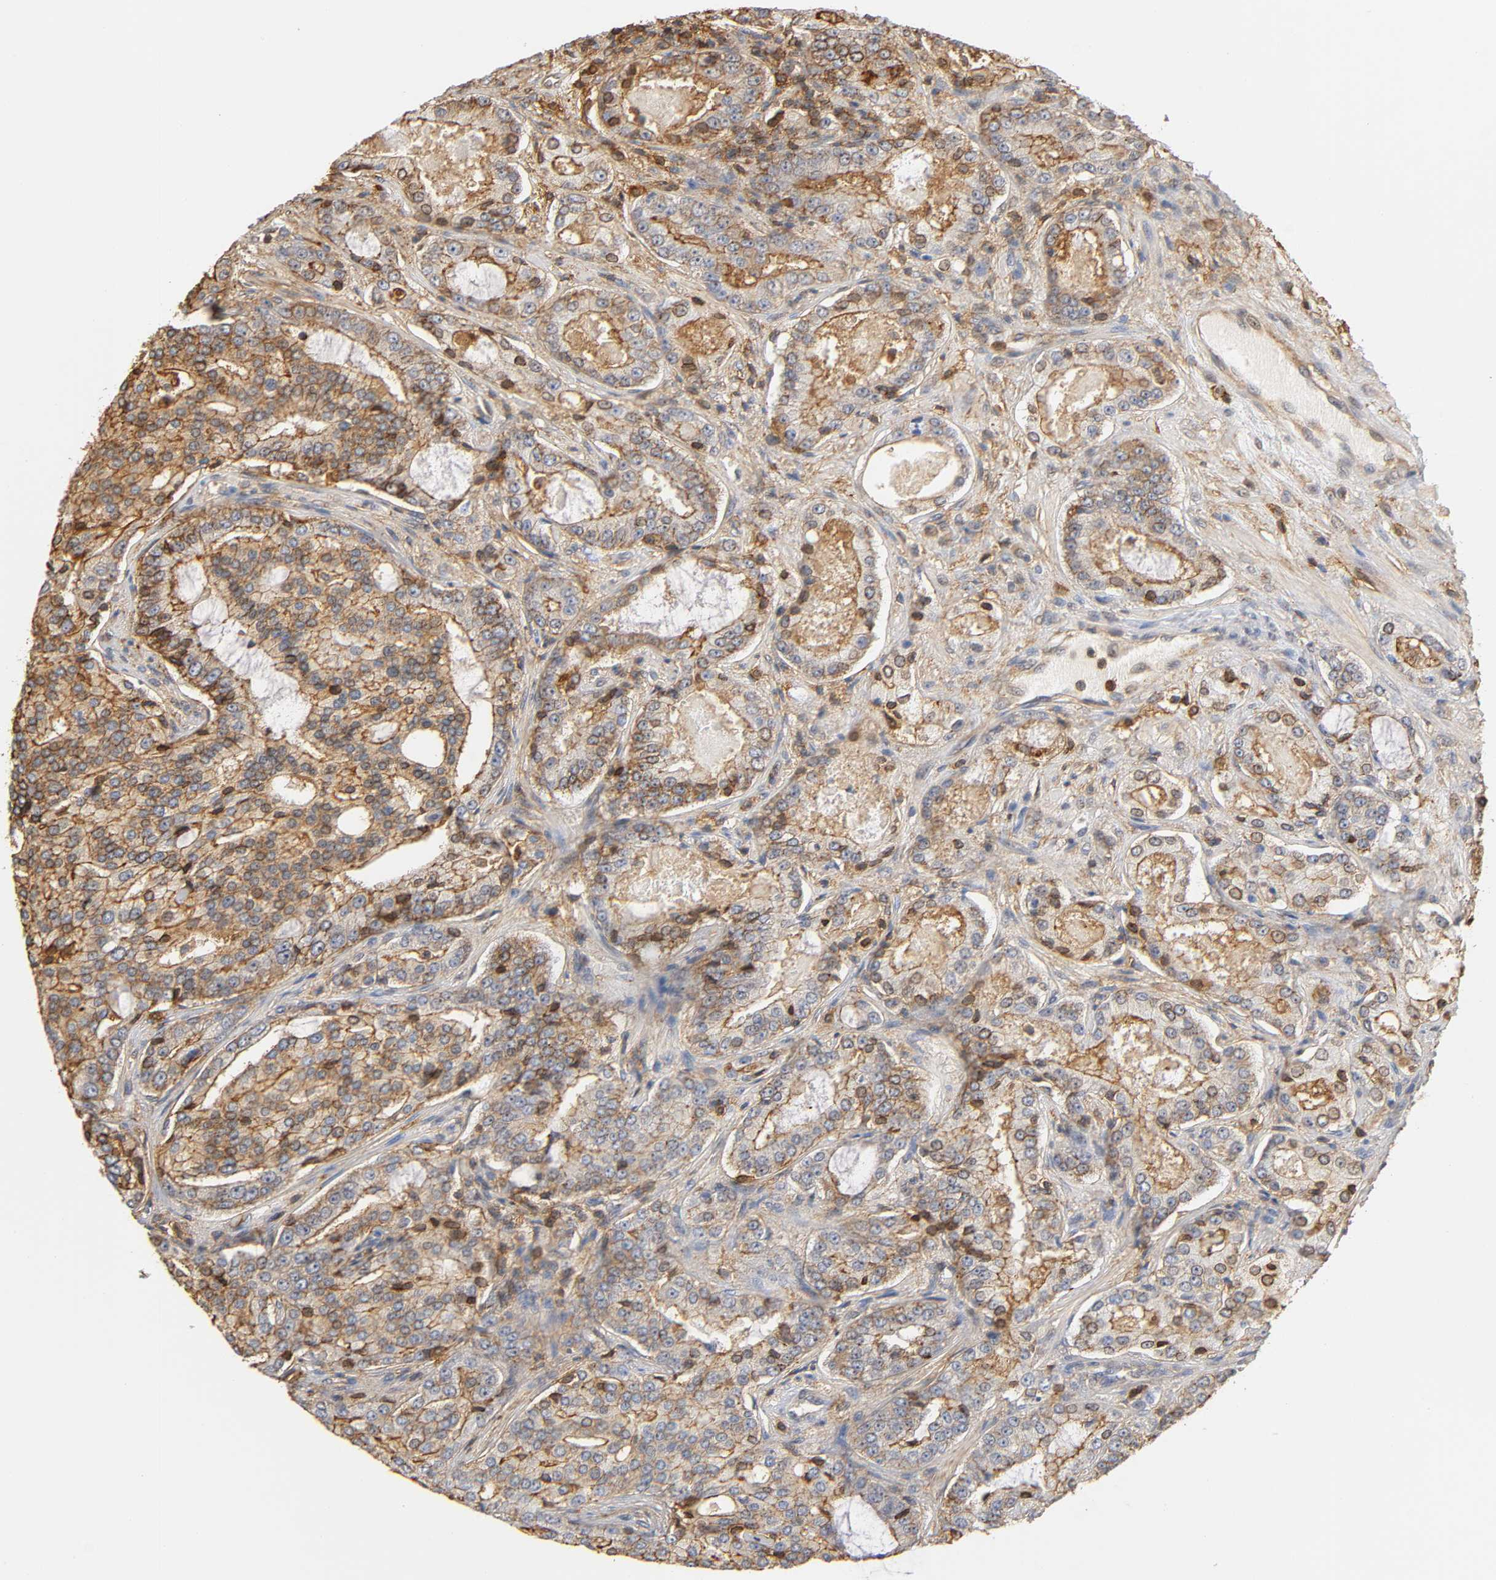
{"staining": {"intensity": "moderate", "quantity": "25%-75%", "location": "cytoplasmic/membranous,nuclear"}, "tissue": "prostate cancer", "cell_type": "Tumor cells", "image_type": "cancer", "snomed": [{"axis": "morphology", "description": "Adenocarcinoma, High grade"}, {"axis": "topography", "description": "Prostate"}], "caption": "A high-resolution image shows immunohistochemistry staining of prostate high-grade adenocarcinoma, which shows moderate cytoplasmic/membranous and nuclear expression in approximately 25%-75% of tumor cells.", "gene": "ANXA11", "patient": {"sex": "male", "age": 72}}